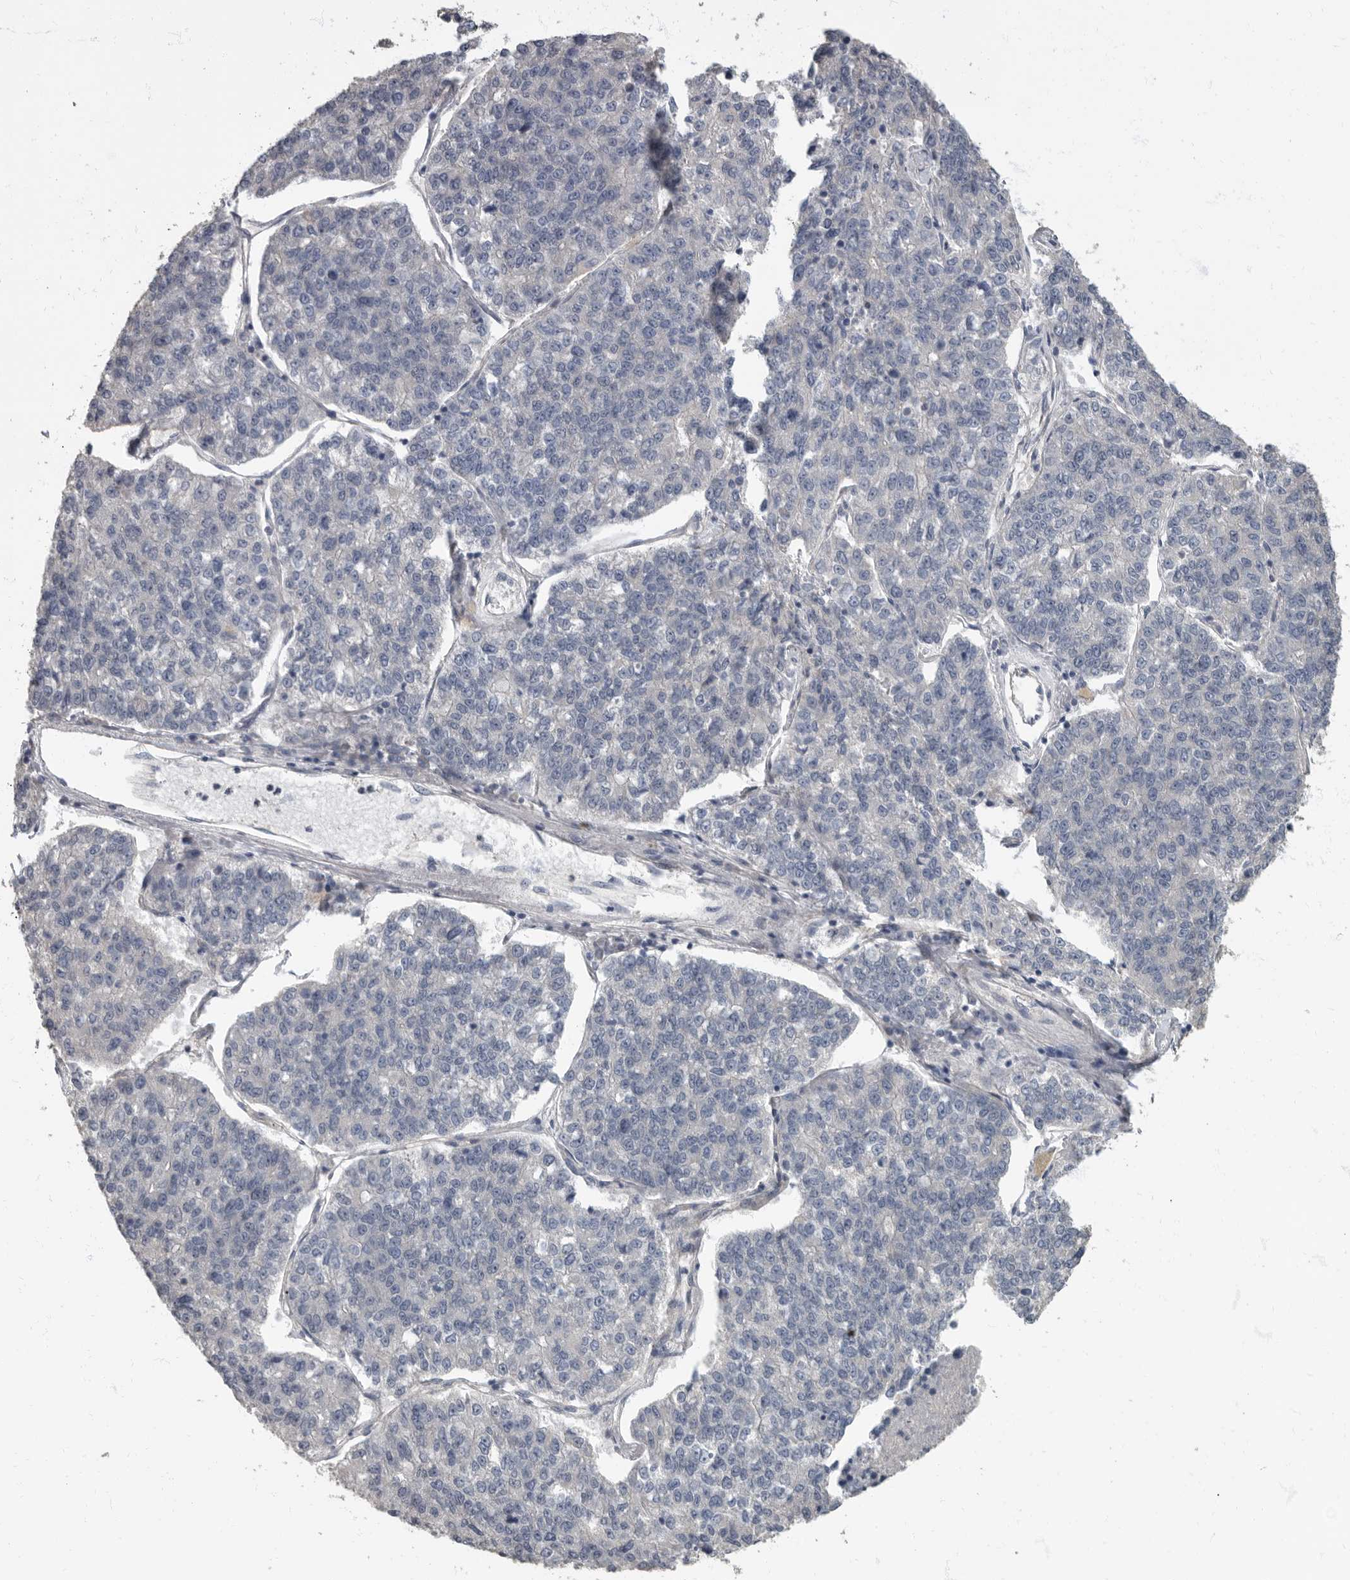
{"staining": {"intensity": "negative", "quantity": "none", "location": "none"}, "tissue": "lung cancer", "cell_type": "Tumor cells", "image_type": "cancer", "snomed": [{"axis": "morphology", "description": "Adenocarcinoma, NOS"}, {"axis": "topography", "description": "Lung"}], "caption": "Tumor cells show no significant expression in lung cancer (adenocarcinoma).", "gene": "PDK1", "patient": {"sex": "male", "age": 49}}